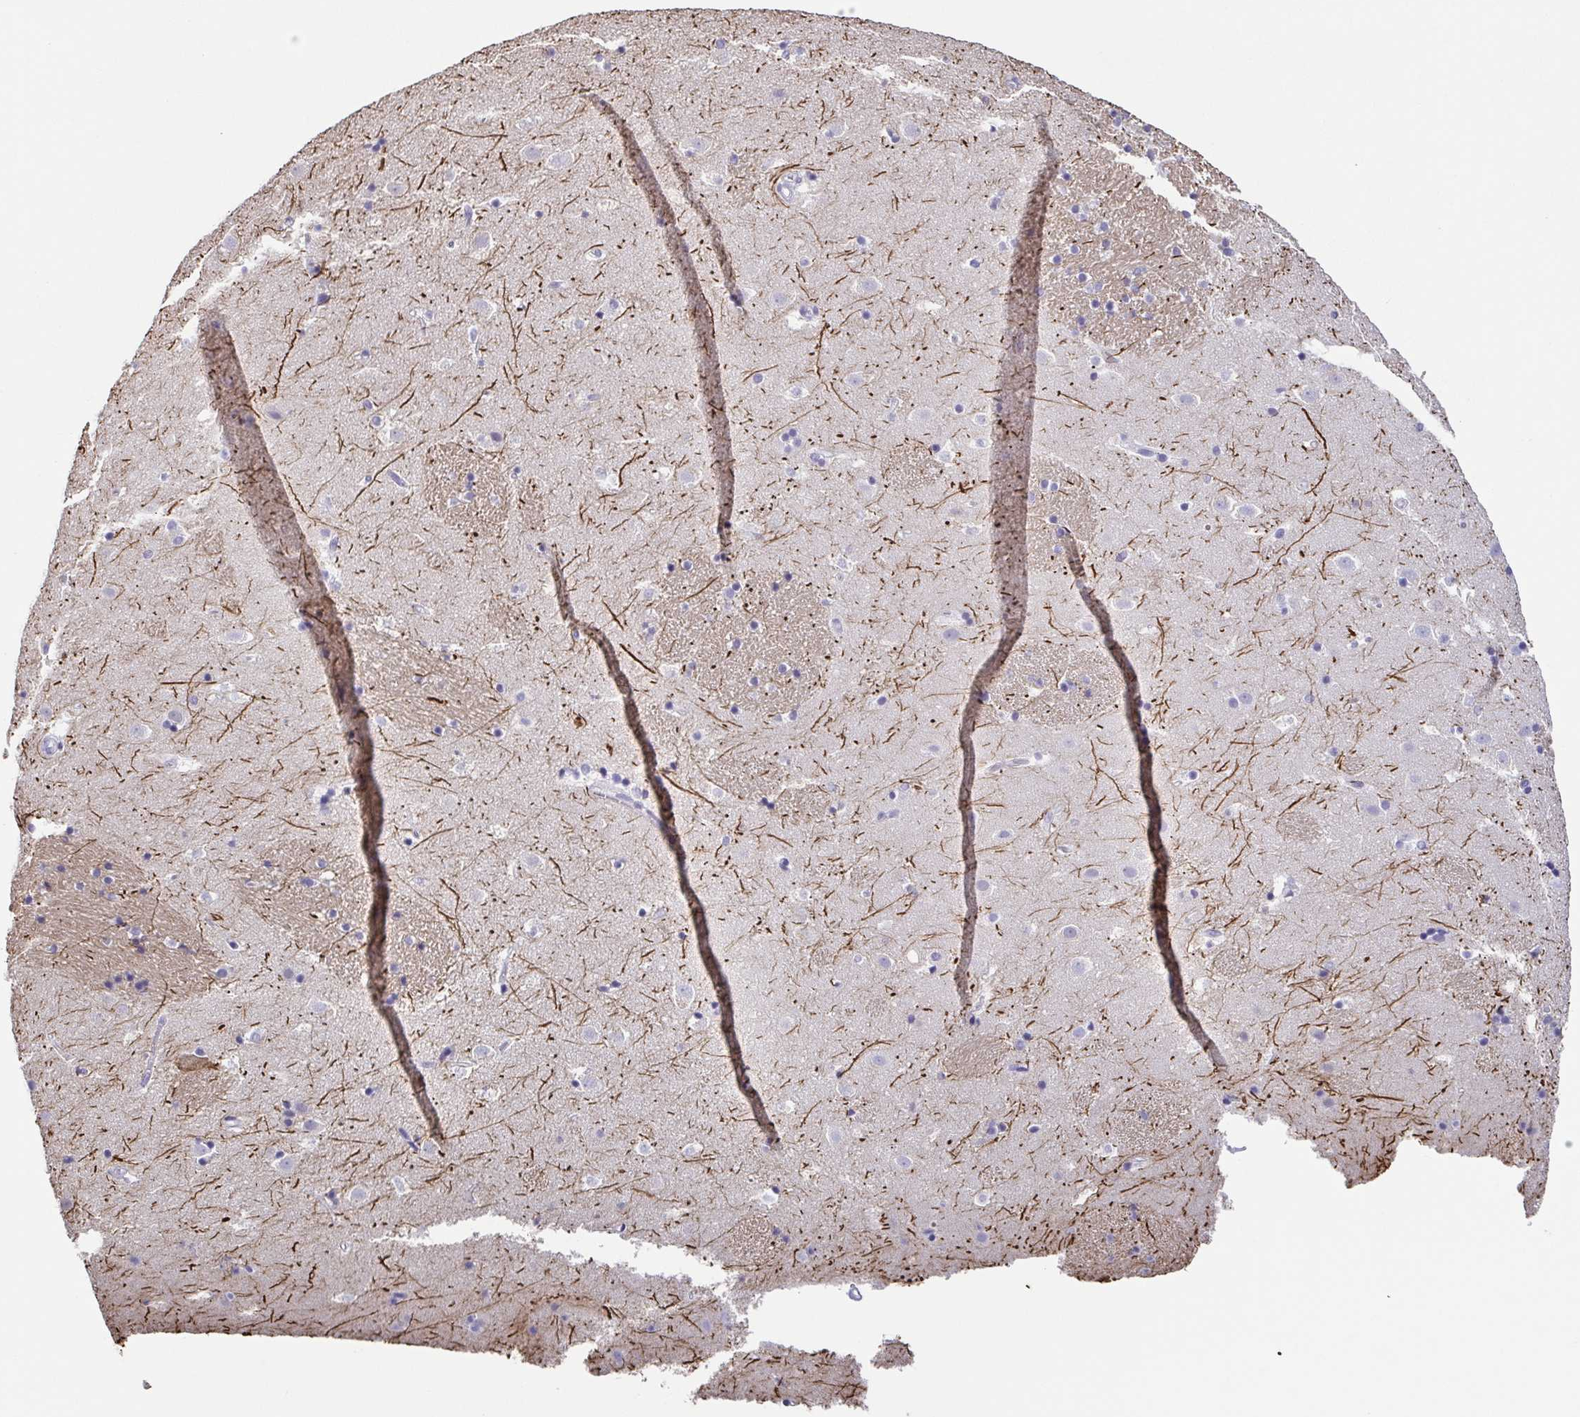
{"staining": {"intensity": "negative", "quantity": "none", "location": "none"}, "tissue": "caudate", "cell_type": "Glial cells", "image_type": "normal", "snomed": [{"axis": "morphology", "description": "Normal tissue, NOS"}, {"axis": "topography", "description": "Lateral ventricle wall"}], "caption": "DAB (3,3'-diaminobenzidine) immunohistochemical staining of normal human caudate reveals no significant positivity in glial cells. (DAB (3,3'-diaminobenzidine) immunohistochemistry (IHC) visualized using brightfield microscopy, high magnification).", "gene": "NEFH", "patient": {"sex": "male", "age": 37}}